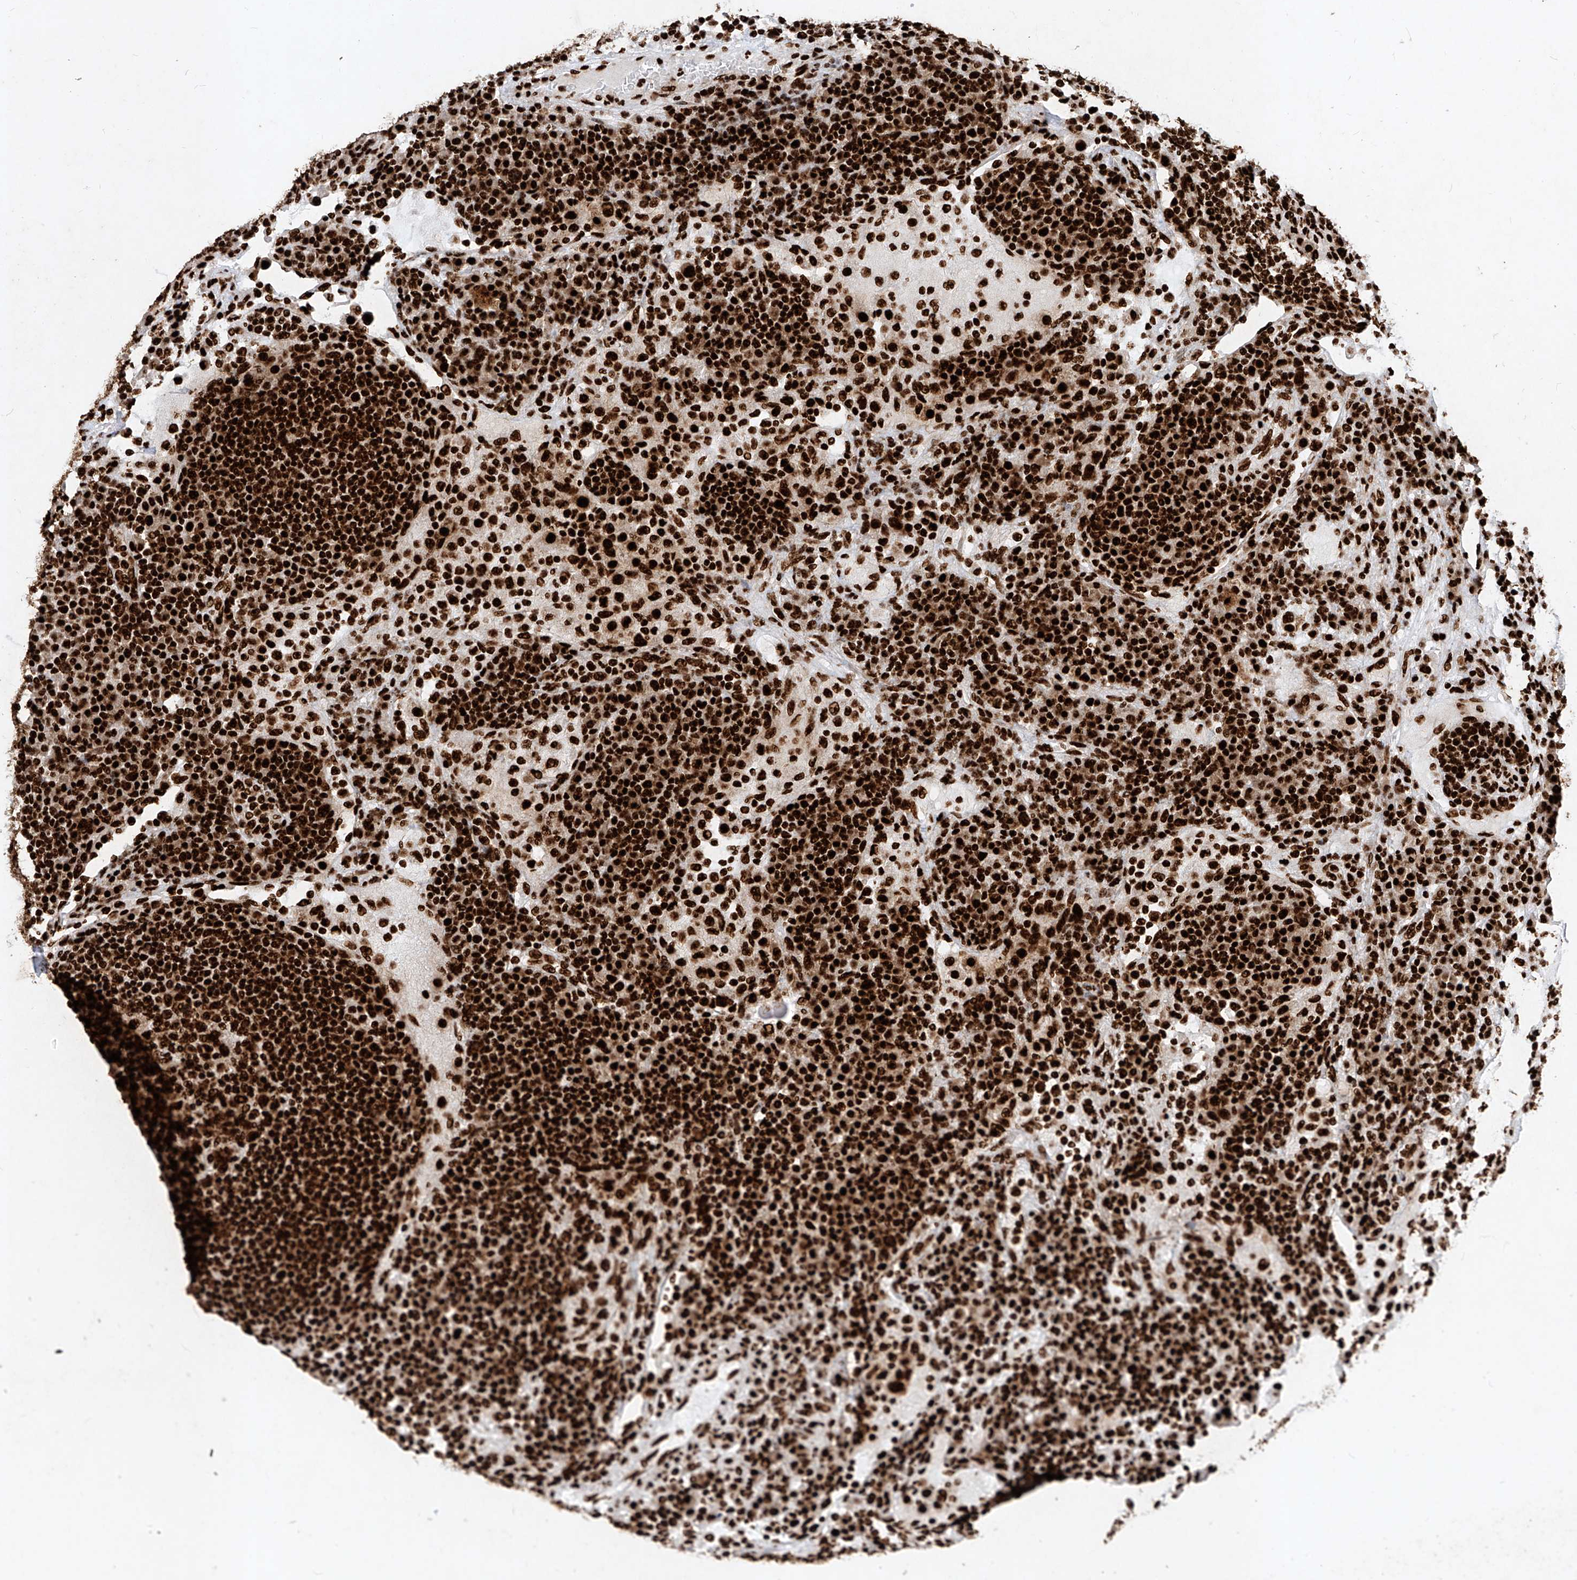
{"staining": {"intensity": "strong", "quantity": ">75%", "location": "nuclear"}, "tissue": "lymph node", "cell_type": "Germinal center cells", "image_type": "normal", "snomed": [{"axis": "morphology", "description": "Normal tissue, NOS"}, {"axis": "topography", "description": "Lymph node"}], "caption": "Protein expression analysis of benign lymph node shows strong nuclear positivity in approximately >75% of germinal center cells.", "gene": "SRSF6", "patient": {"sex": "female", "age": 53}}